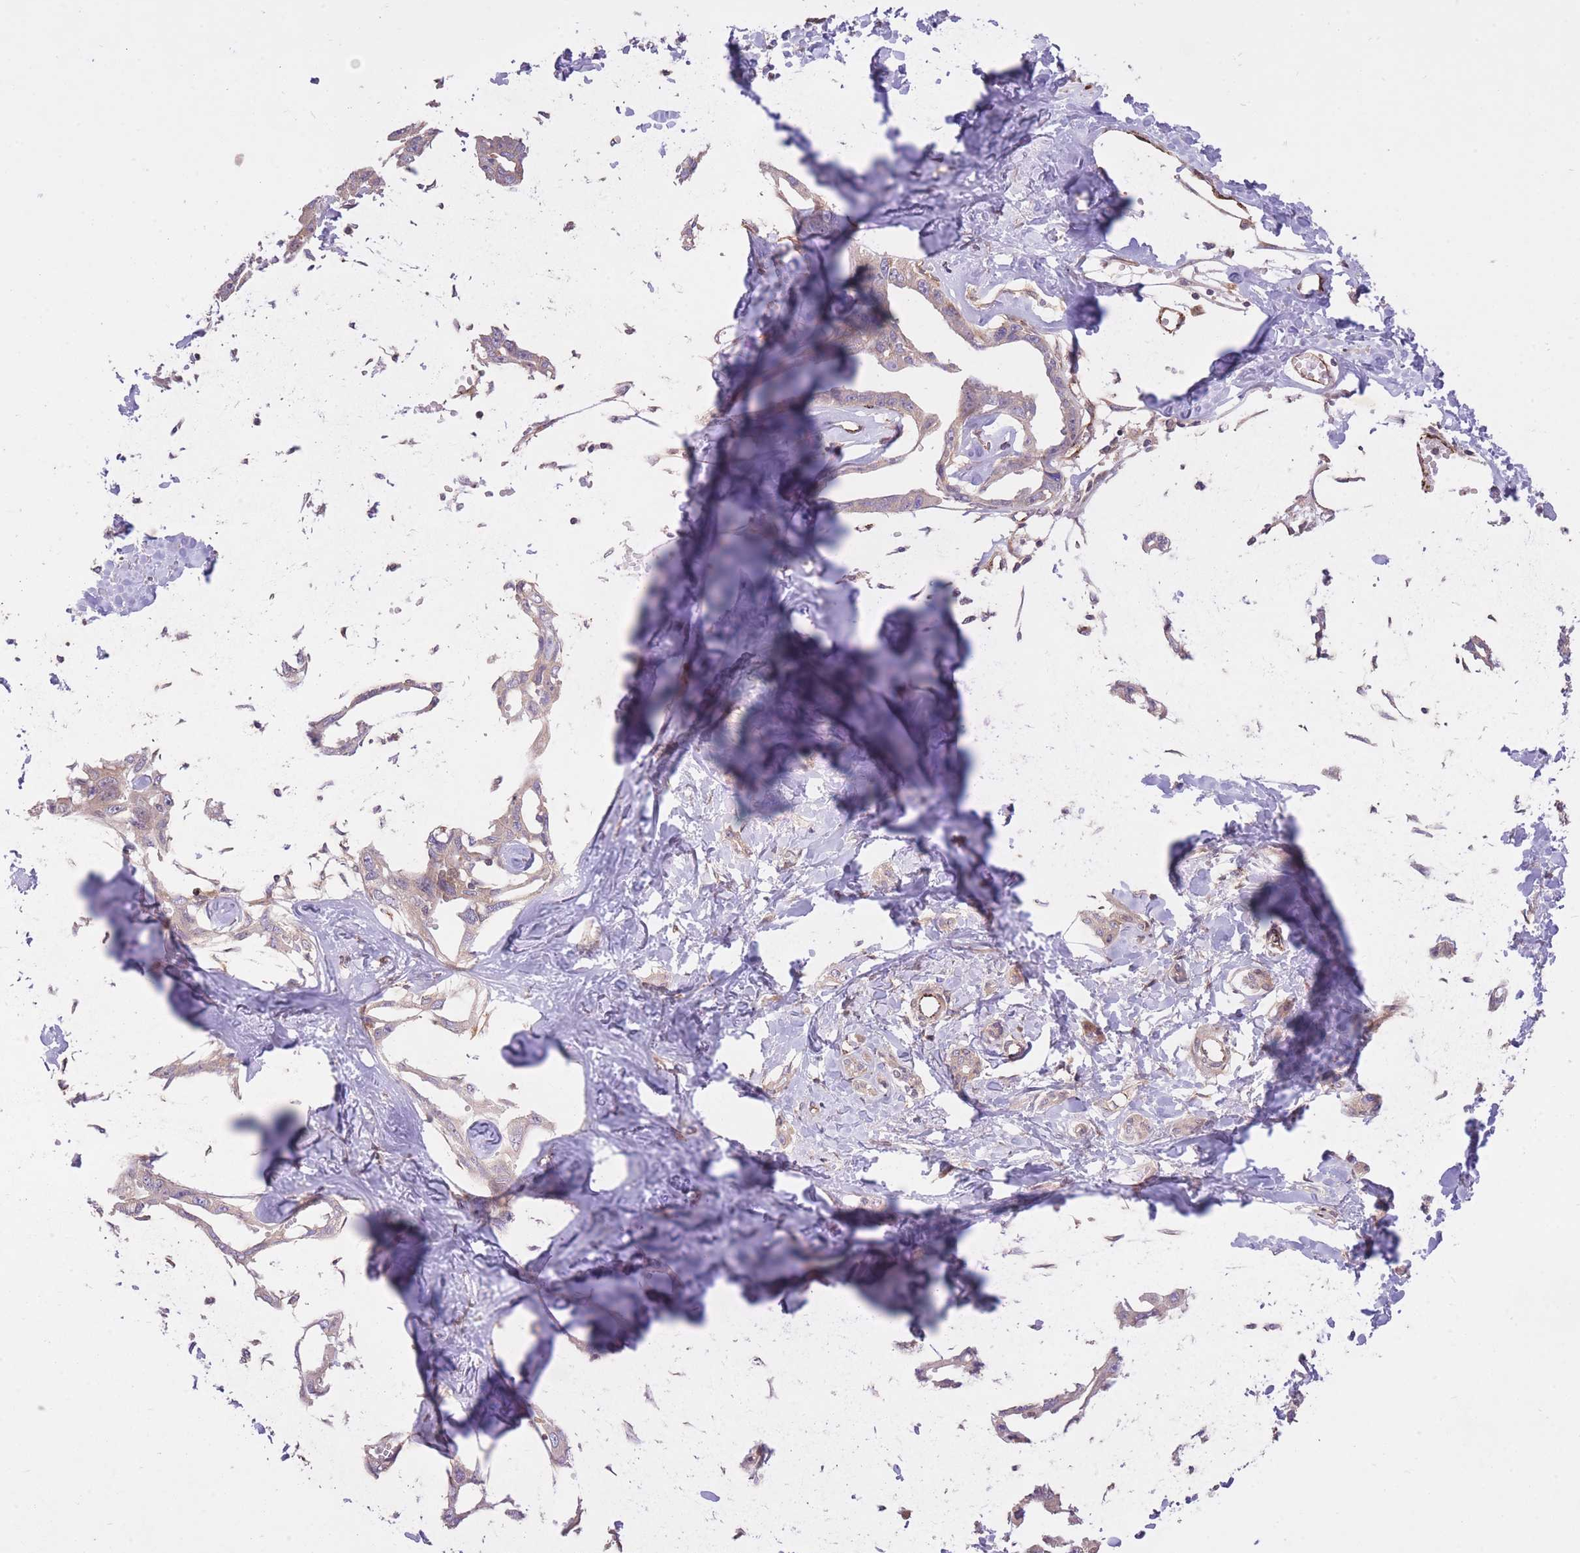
{"staining": {"intensity": "weak", "quantity": "<25%", "location": "cytoplasmic/membranous"}, "tissue": "liver cancer", "cell_type": "Tumor cells", "image_type": "cancer", "snomed": [{"axis": "morphology", "description": "Cholangiocarcinoma"}, {"axis": "topography", "description": "Liver"}], "caption": "DAB (3,3'-diaminobenzidine) immunohistochemical staining of human cholangiocarcinoma (liver) demonstrates no significant staining in tumor cells.", "gene": "CISH", "patient": {"sex": "male", "age": 59}}